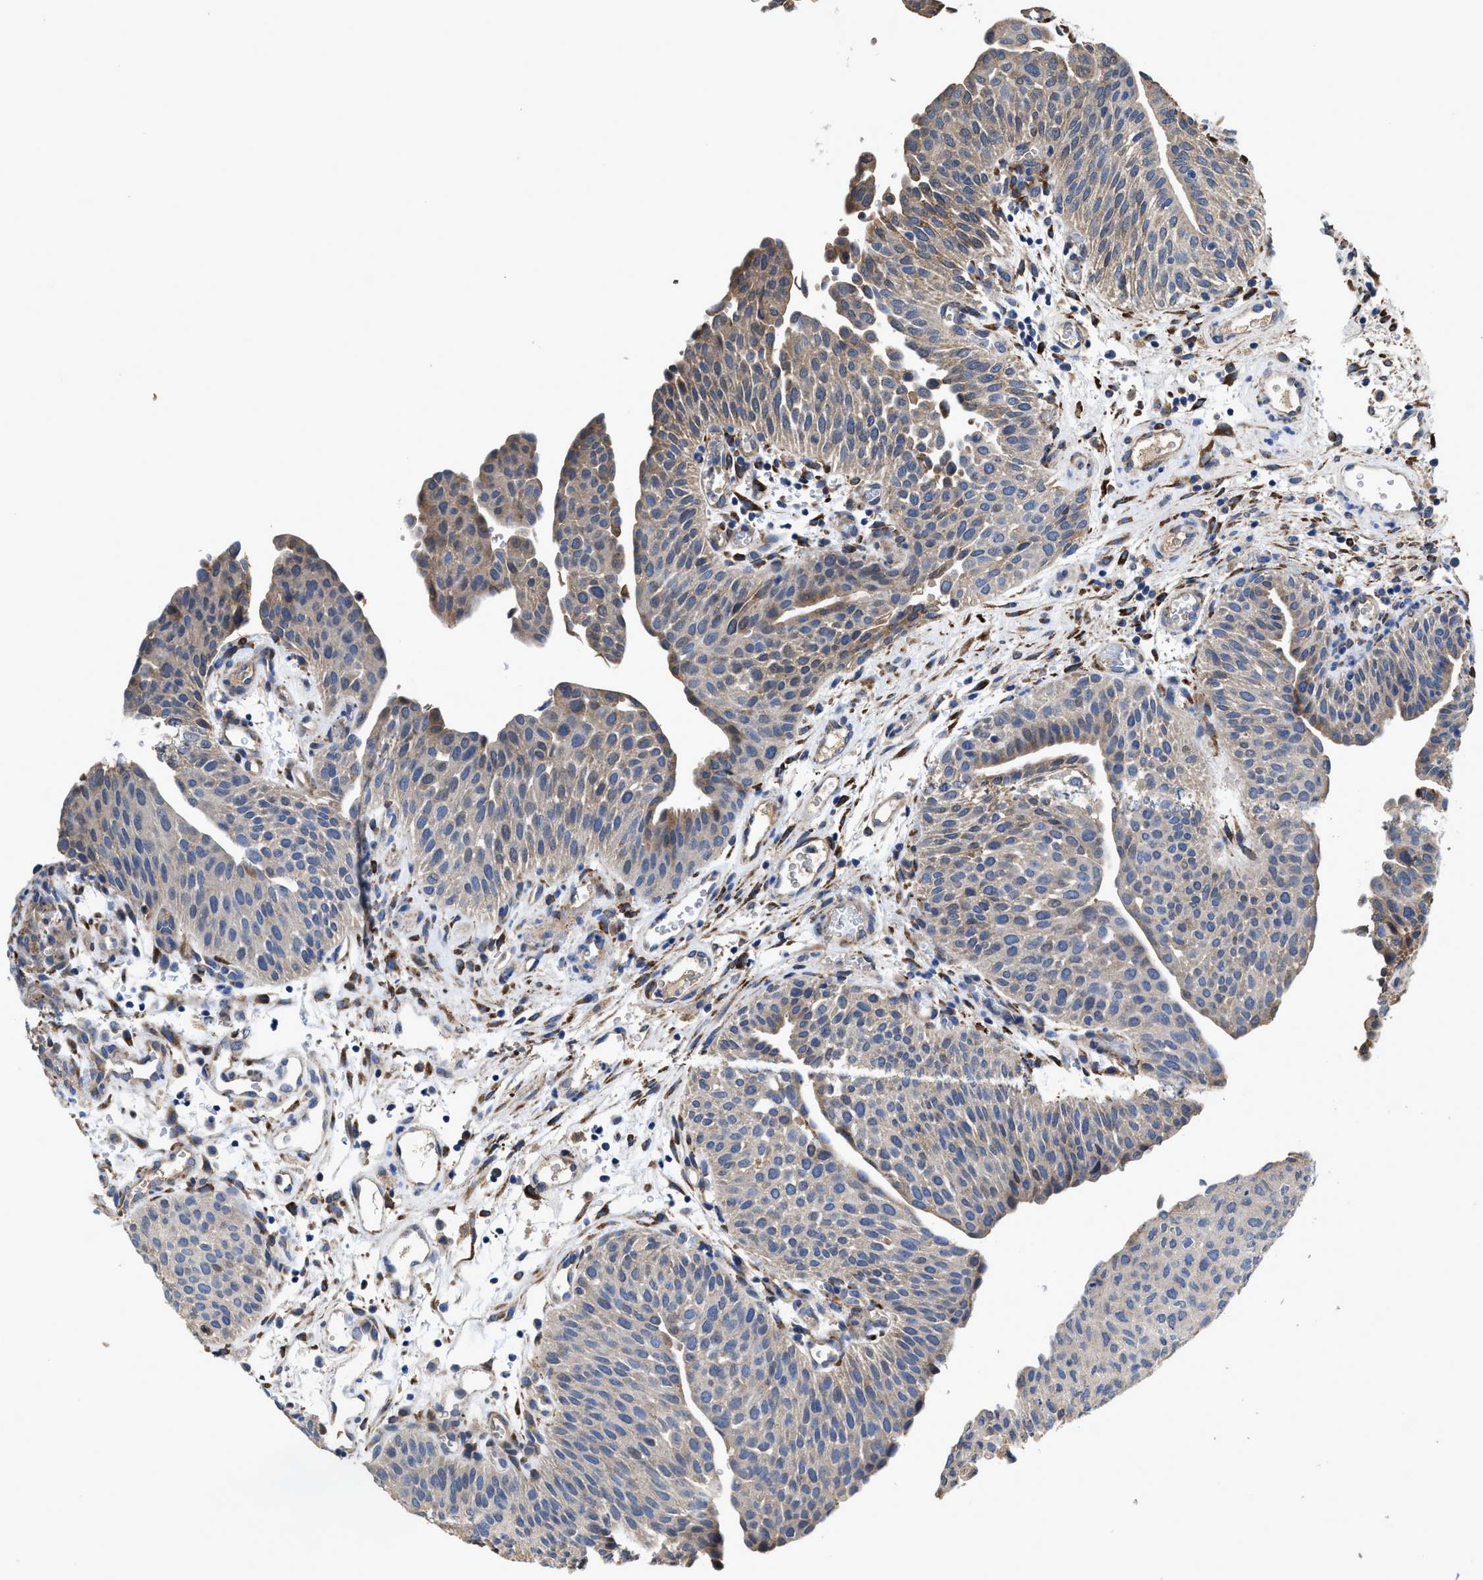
{"staining": {"intensity": "weak", "quantity": "<25%", "location": "cytoplasmic/membranous"}, "tissue": "urothelial cancer", "cell_type": "Tumor cells", "image_type": "cancer", "snomed": [{"axis": "morphology", "description": "Urothelial carcinoma, Low grade"}, {"axis": "morphology", "description": "Urothelial carcinoma, High grade"}, {"axis": "topography", "description": "Urinary bladder"}], "caption": "Urothelial carcinoma (low-grade) stained for a protein using IHC demonstrates no staining tumor cells.", "gene": "IDNK", "patient": {"sex": "male", "age": 35}}